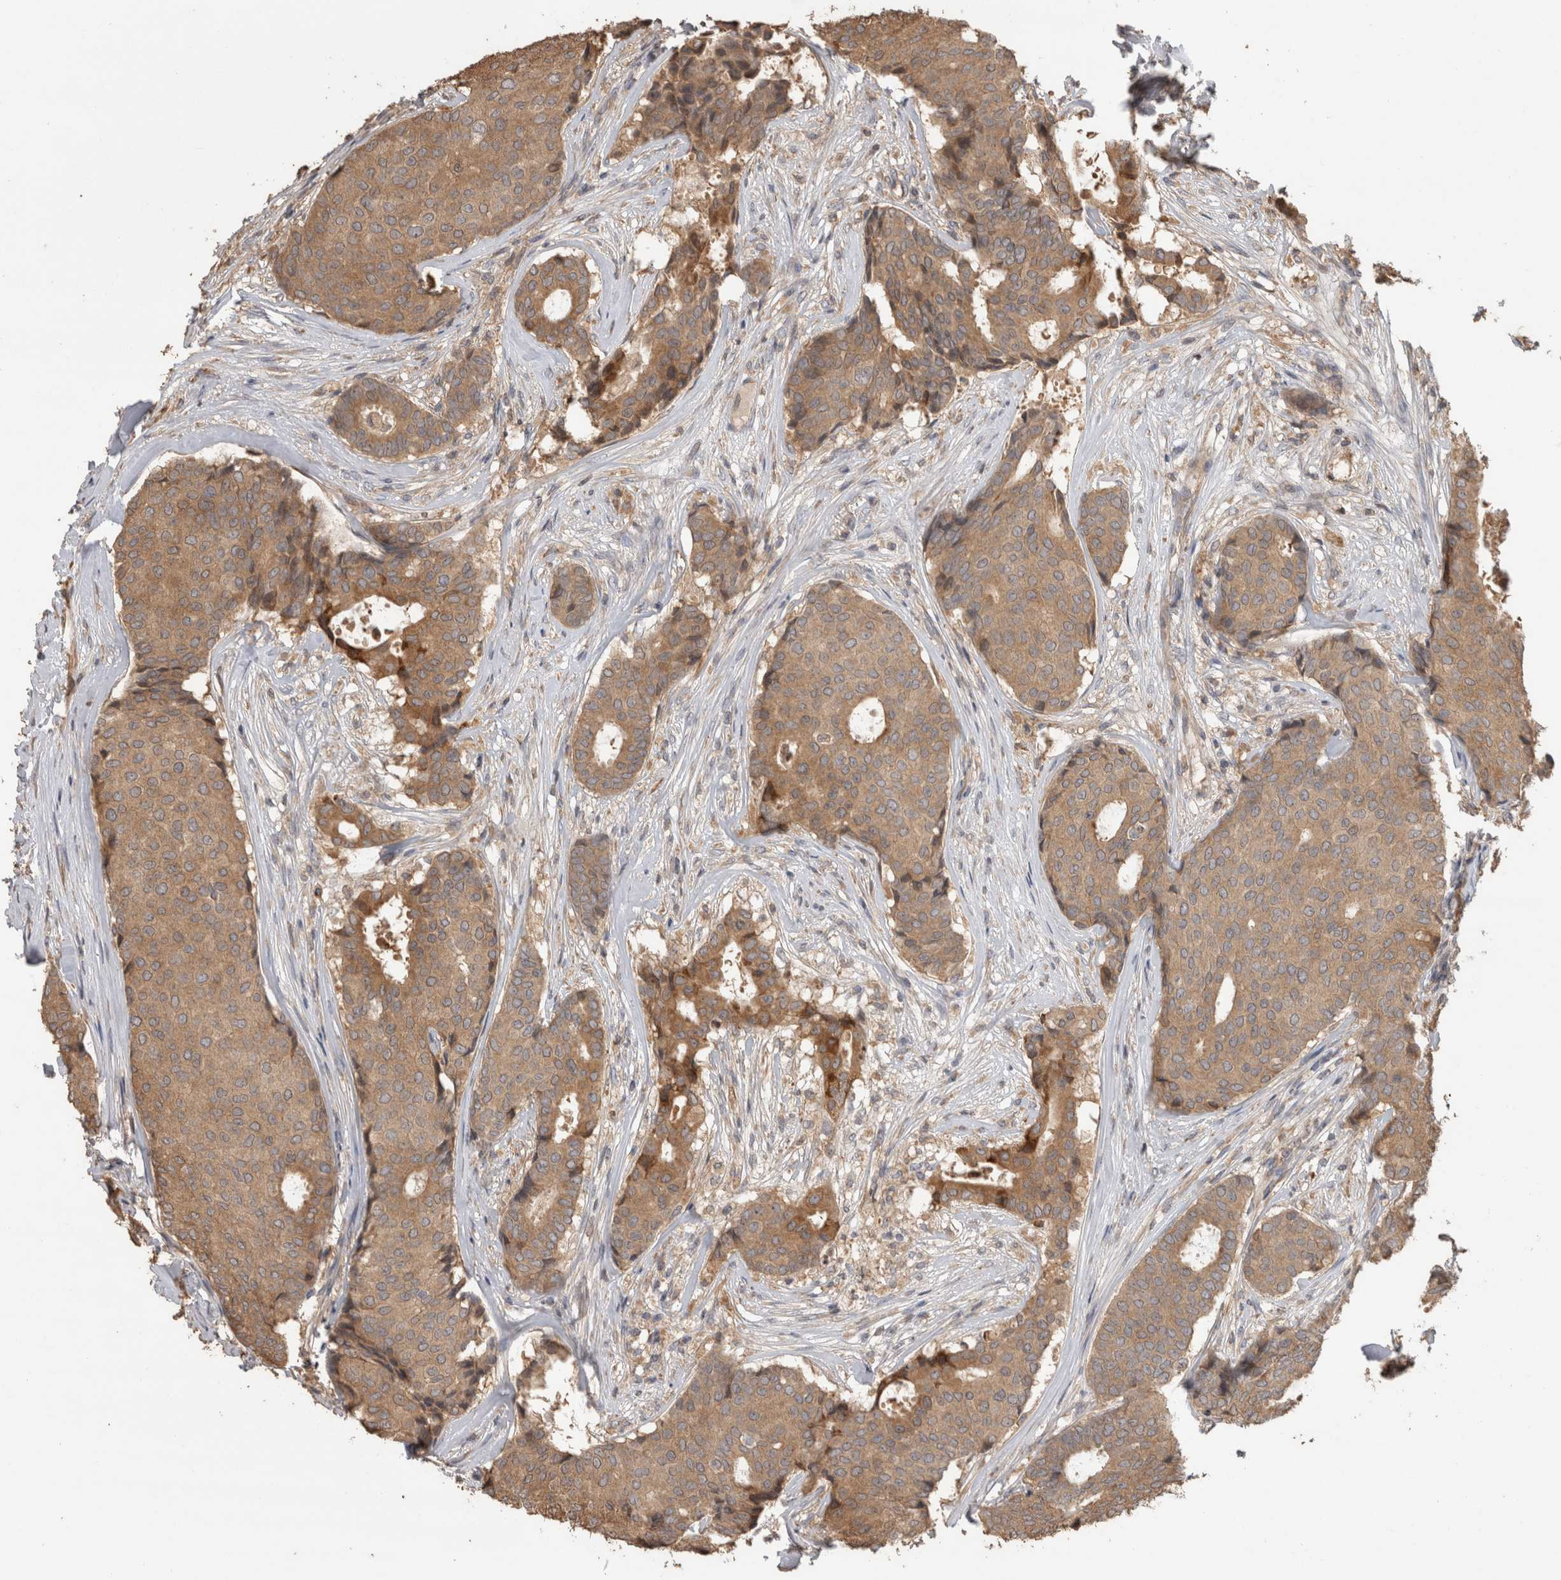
{"staining": {"intensity": "moderate", "quantity": ">75%", "location": "cytoplasmic/membranous"}, "tissue": "breast cancer", "cell_type": "Tumor cells", "image_type": "cancer", "snomed": [{"axis": "morphology", "description": "Duct carcinoma"}, {"axis": "topography", "description": "Breast"}], "caption": "High-power microscopy captured an immunohistochemistry (IHC) photomicrograph of intraductal carcinoma (breast), revealing moderate cytoplasmic/membranous expression in about >75% of tumor cells. (DAB (3,3'-diaminobenzidine) IHC, brown staining for protein, blue staining for nuclei).", "gene": "TBCE", "patient": {"sex": "female", "age": 75}}